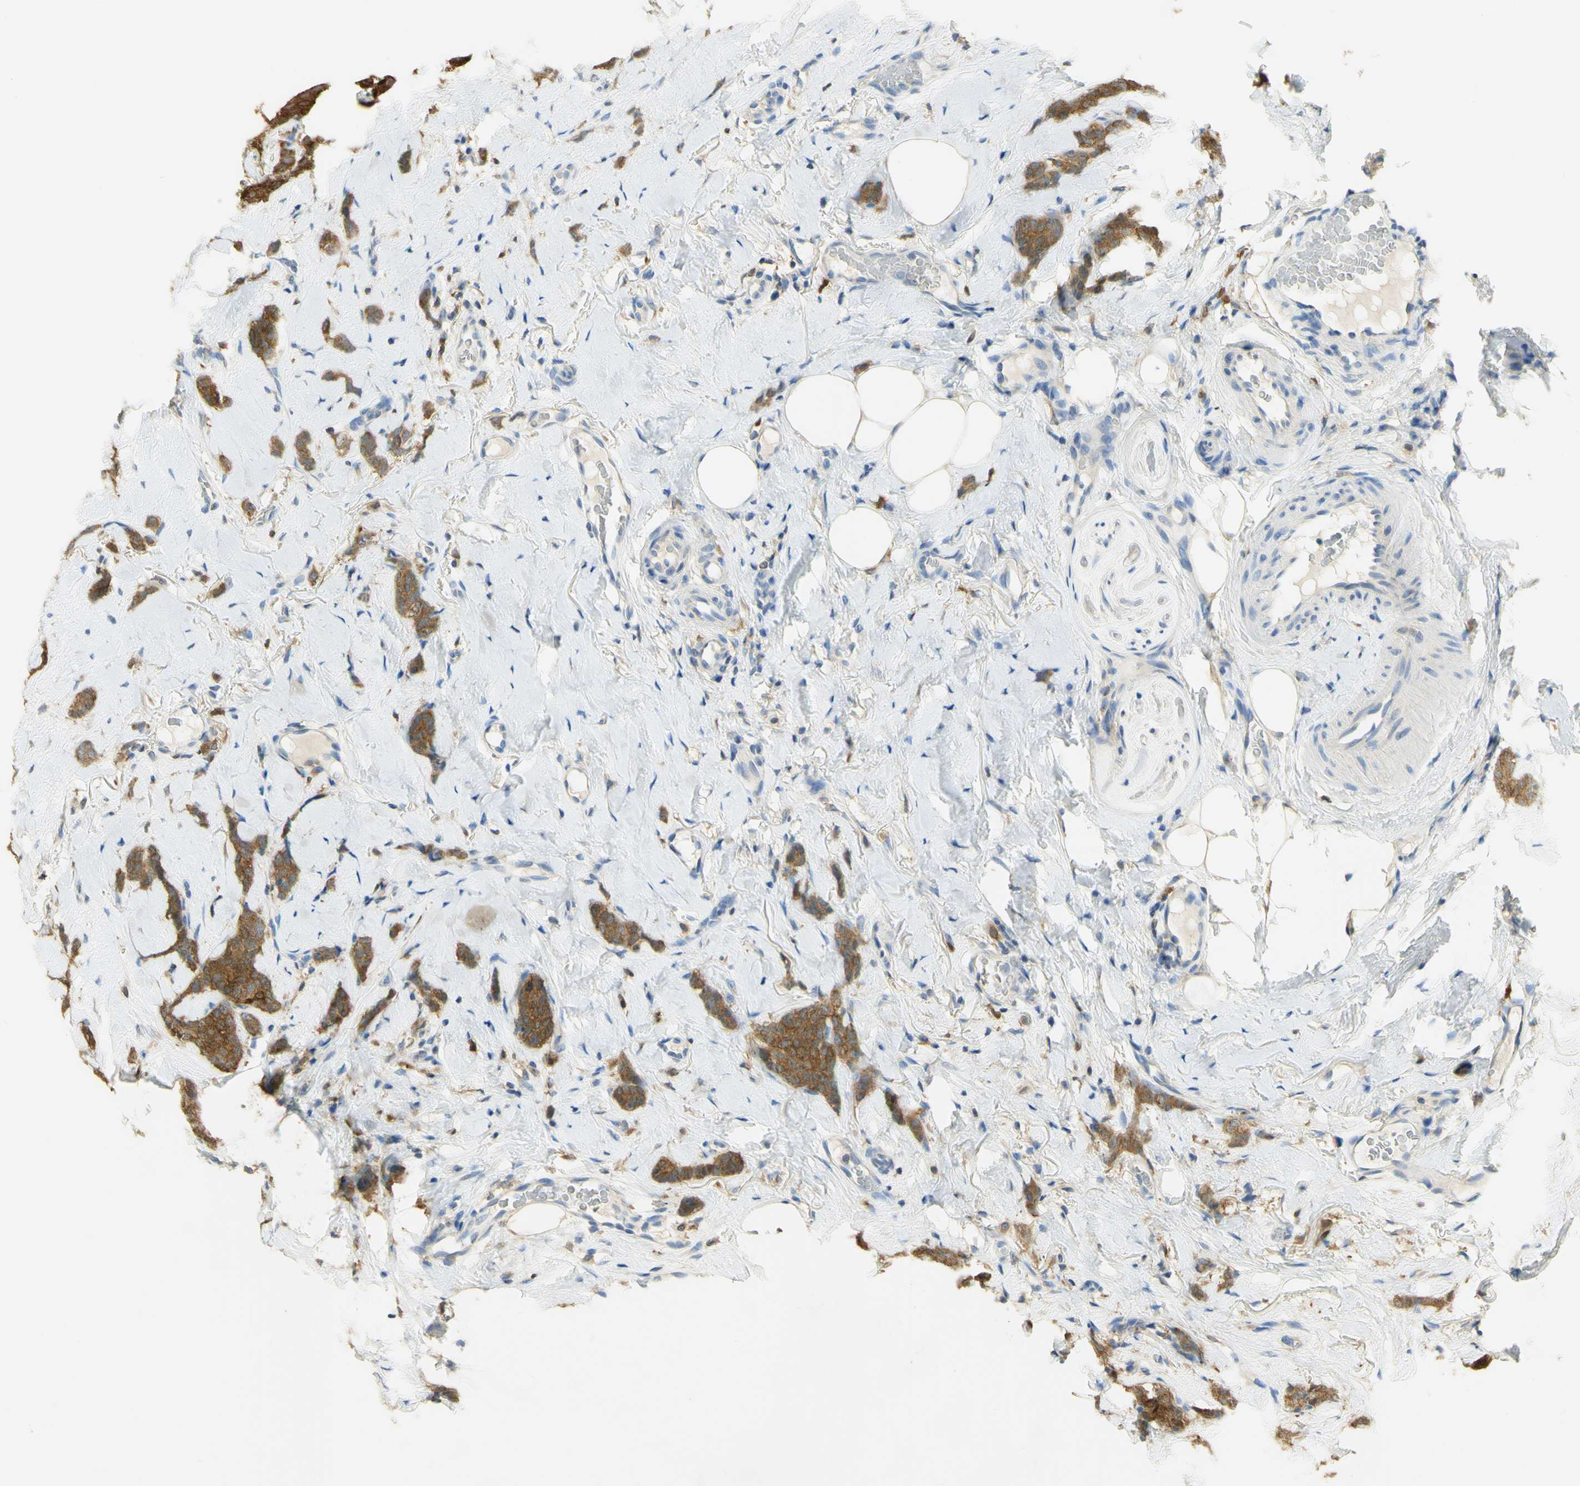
{"staining": {"intensity": "moderate", "quantity": ">75%", "location": "cytoplasmic/membranous"}, "tissue": "breast cancer", "cell_type": "Tumor cells", "image_type": "cancer", "snomed": [{"axis": "morphology", "description": "Lobular carcinoma"}, {"axis": "topography", "description": "Skin"}, {"axis": "topography", "description": "Breast"}], "caption": "Lobular carcinoma (breast) stained with DAB immunohistochemistry shows medium levels of moderate cytoplasmic/membranous staining in approximately >75% of tumor cells.", "gene": "PAK1", "patient": {"sex": "female", "age": 46}}